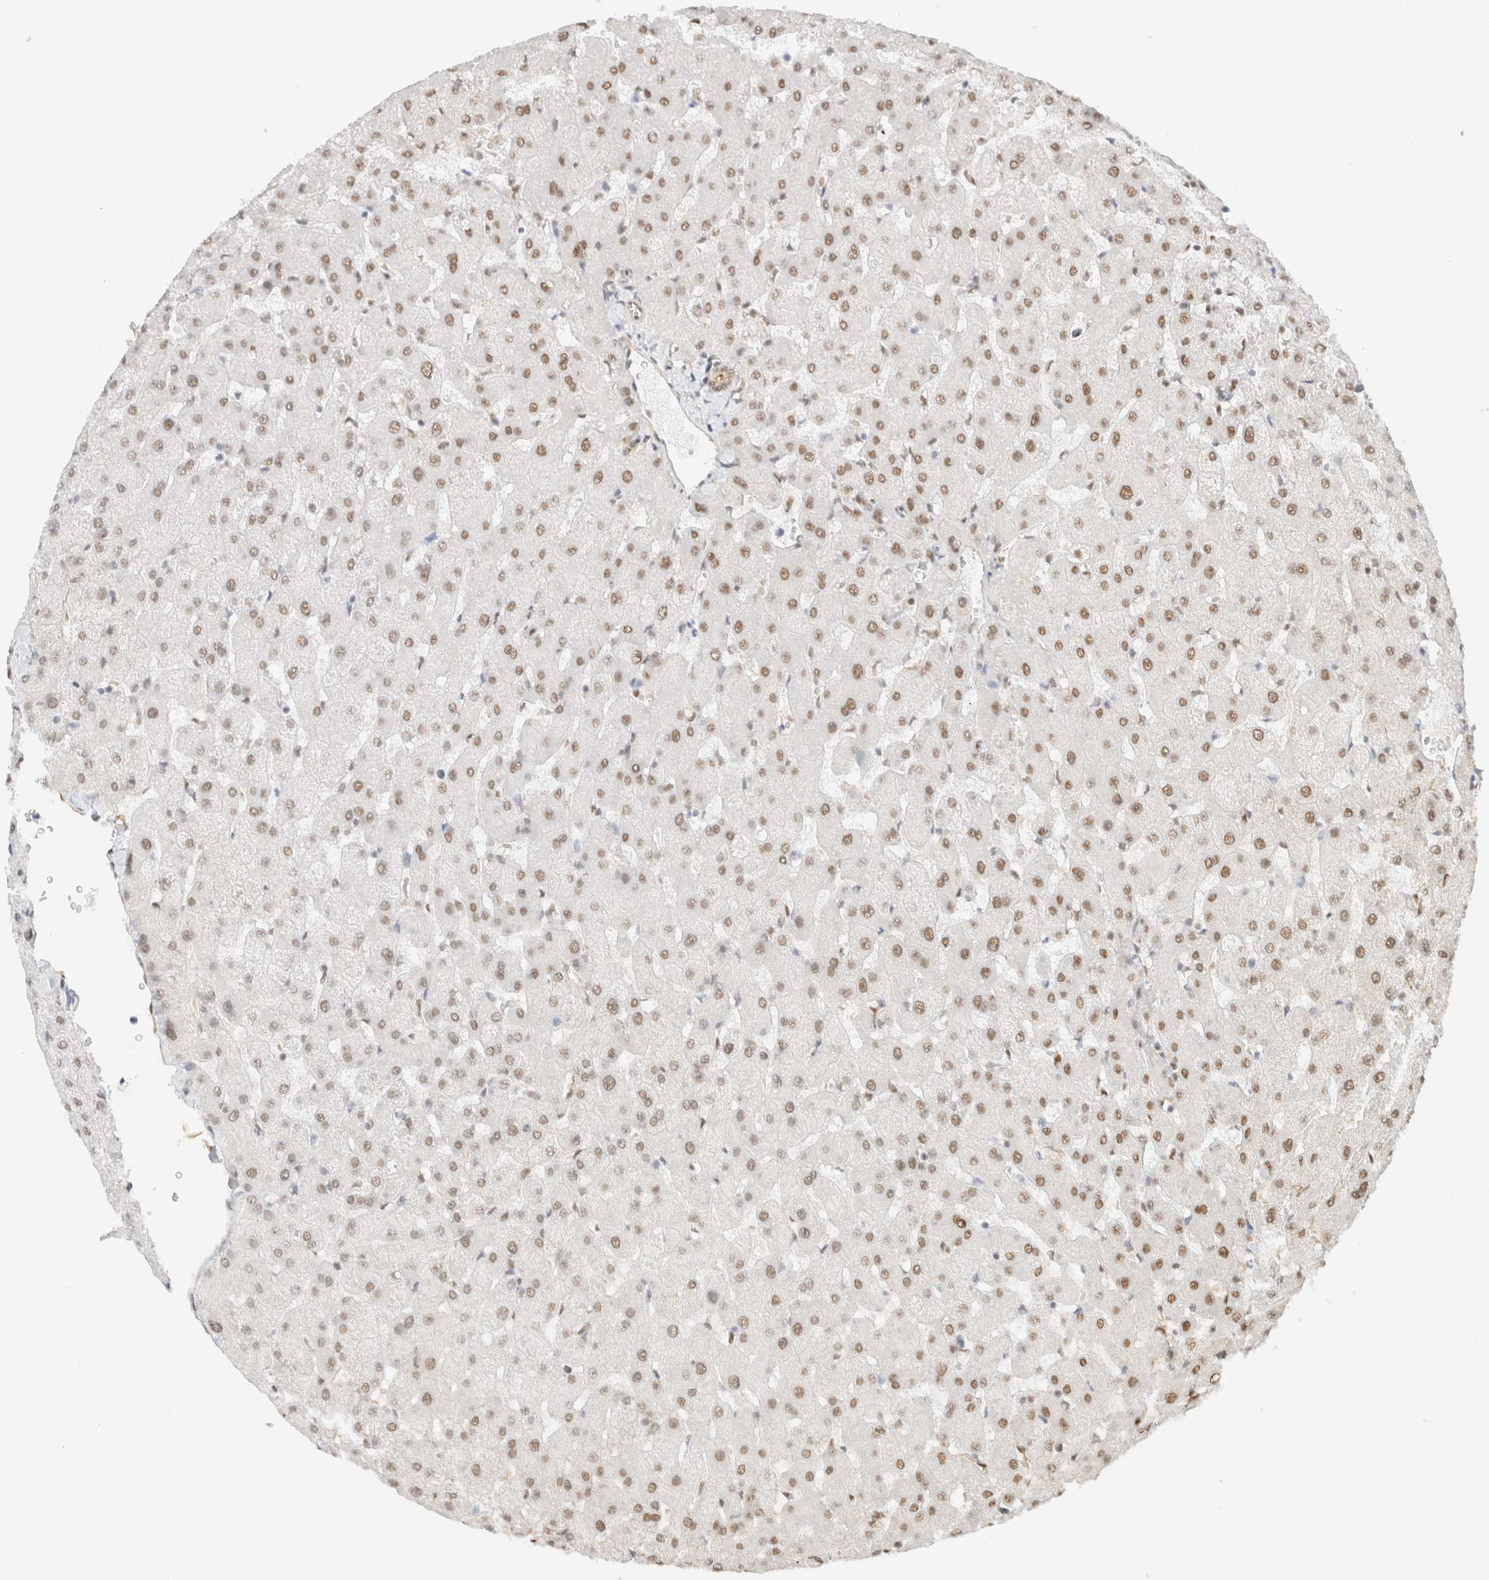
{"staining": {"intensity": "weak", "quantity": ">75%", "location": "cytoplasmic/membranous,nuclear"}, "tissue": "liver", "cell_type": "Cholangiocytes", "image_type": "normal", "snomed": [{"axis": "morphology", "description": "Normal tissue, NOS"}, {"axis": "topography", "description": "Liver"}], "caption": "Normal liver demonstrates weak cytoplasmic/membranous,nuclear positivity in approximately >75% of cholangiocytes, visualized by immunohistochemistry.", "gene": "ARID5A", "patient": {"sex": "female", "age": 63}}